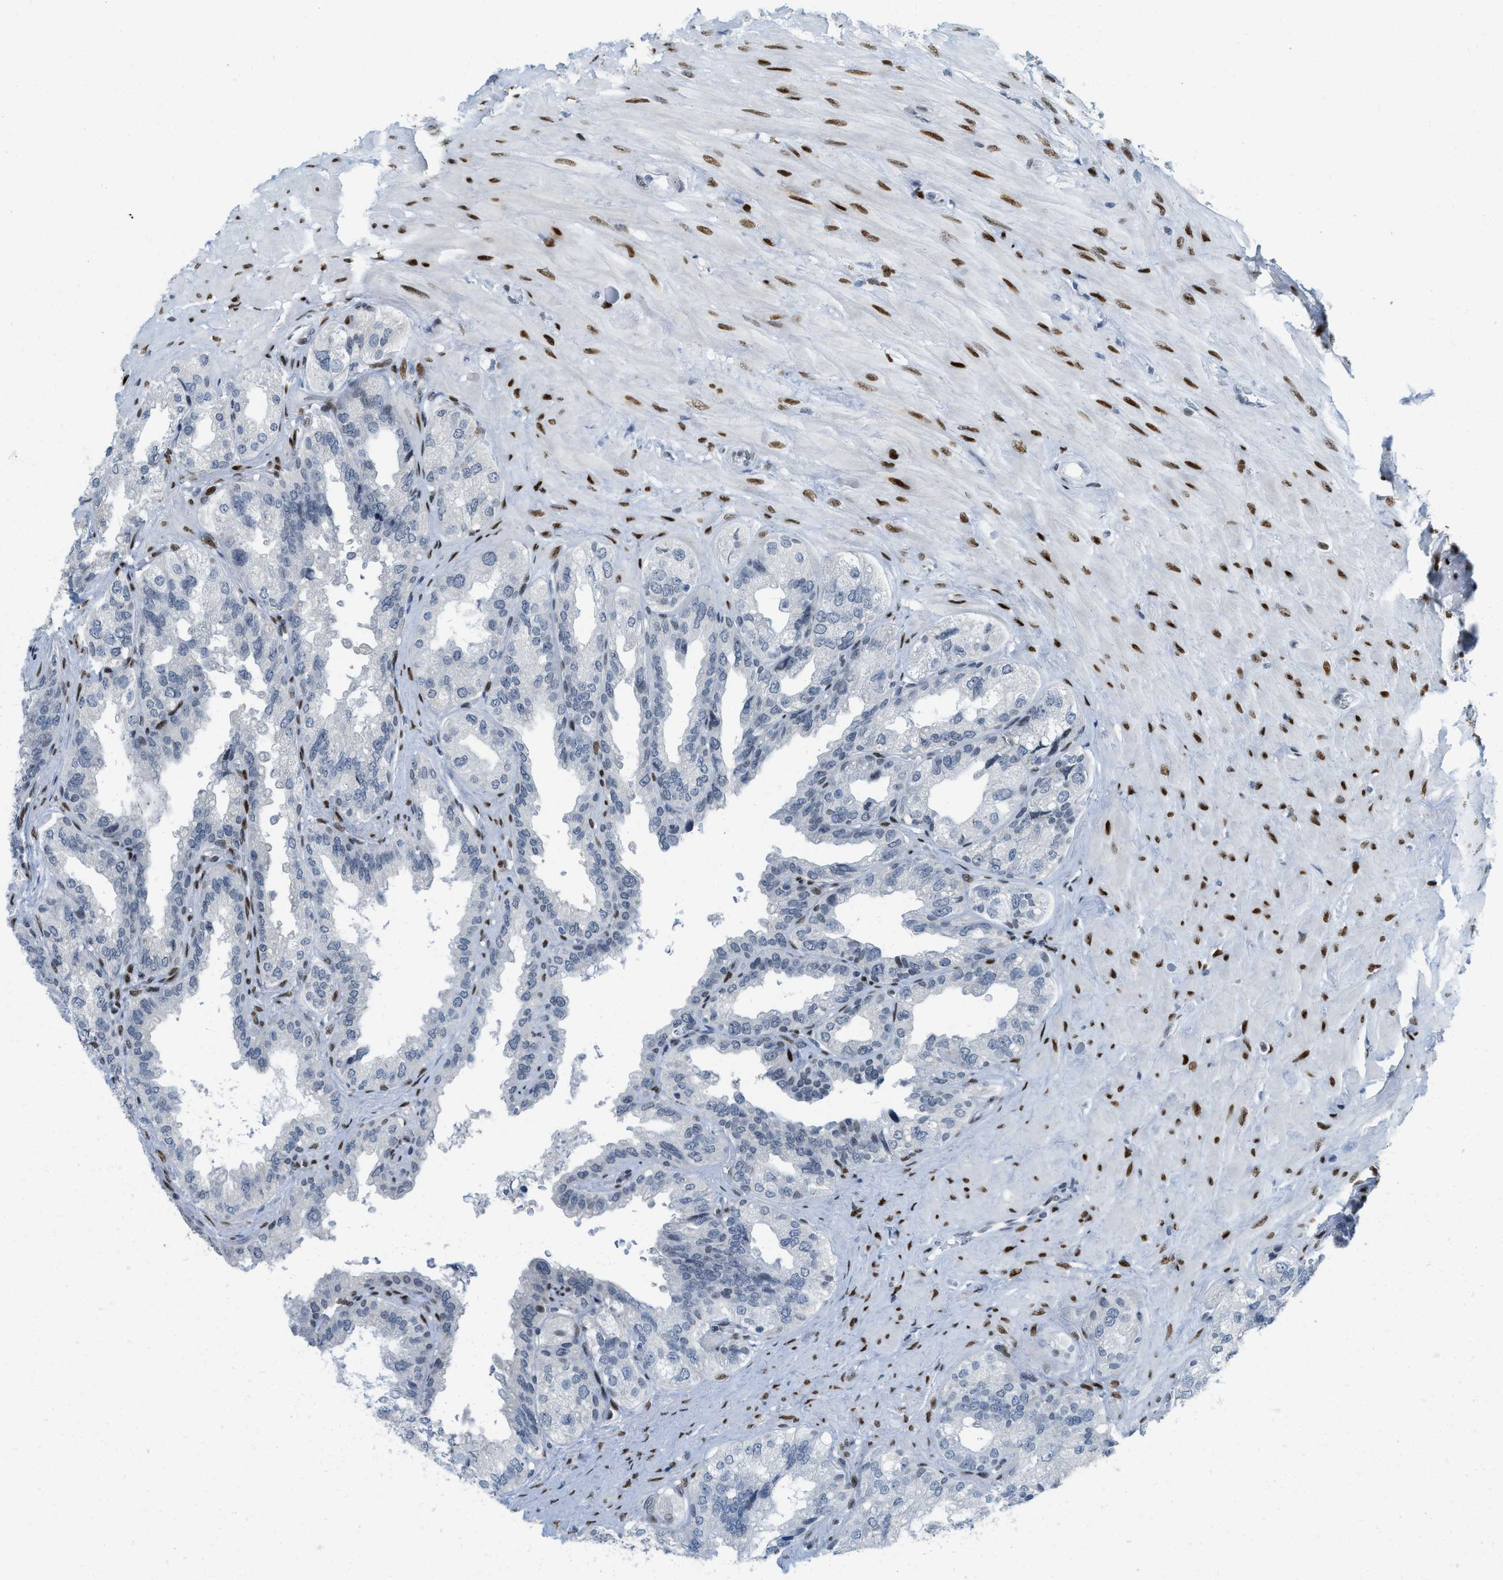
{"staining": {"intensity": "weak", "quantity": "<25%", "location": "nuclear"}, "tissue": "seminal vesicle", "cell_type": "Glandular cells", "image_type": "normal", "snomed": [{"axis": "morphology", "description": "Normal tissue, NOS"}, {"axis": "topography", "description": "Seminal veicle"}], "caption": "The photomicrograph shows no staining of glandular cells in unremarkable seminal vesicle. Nuclei are stained in blue.", "gene": "PBX1", "patient": {"sex": "male", "age": 68}}